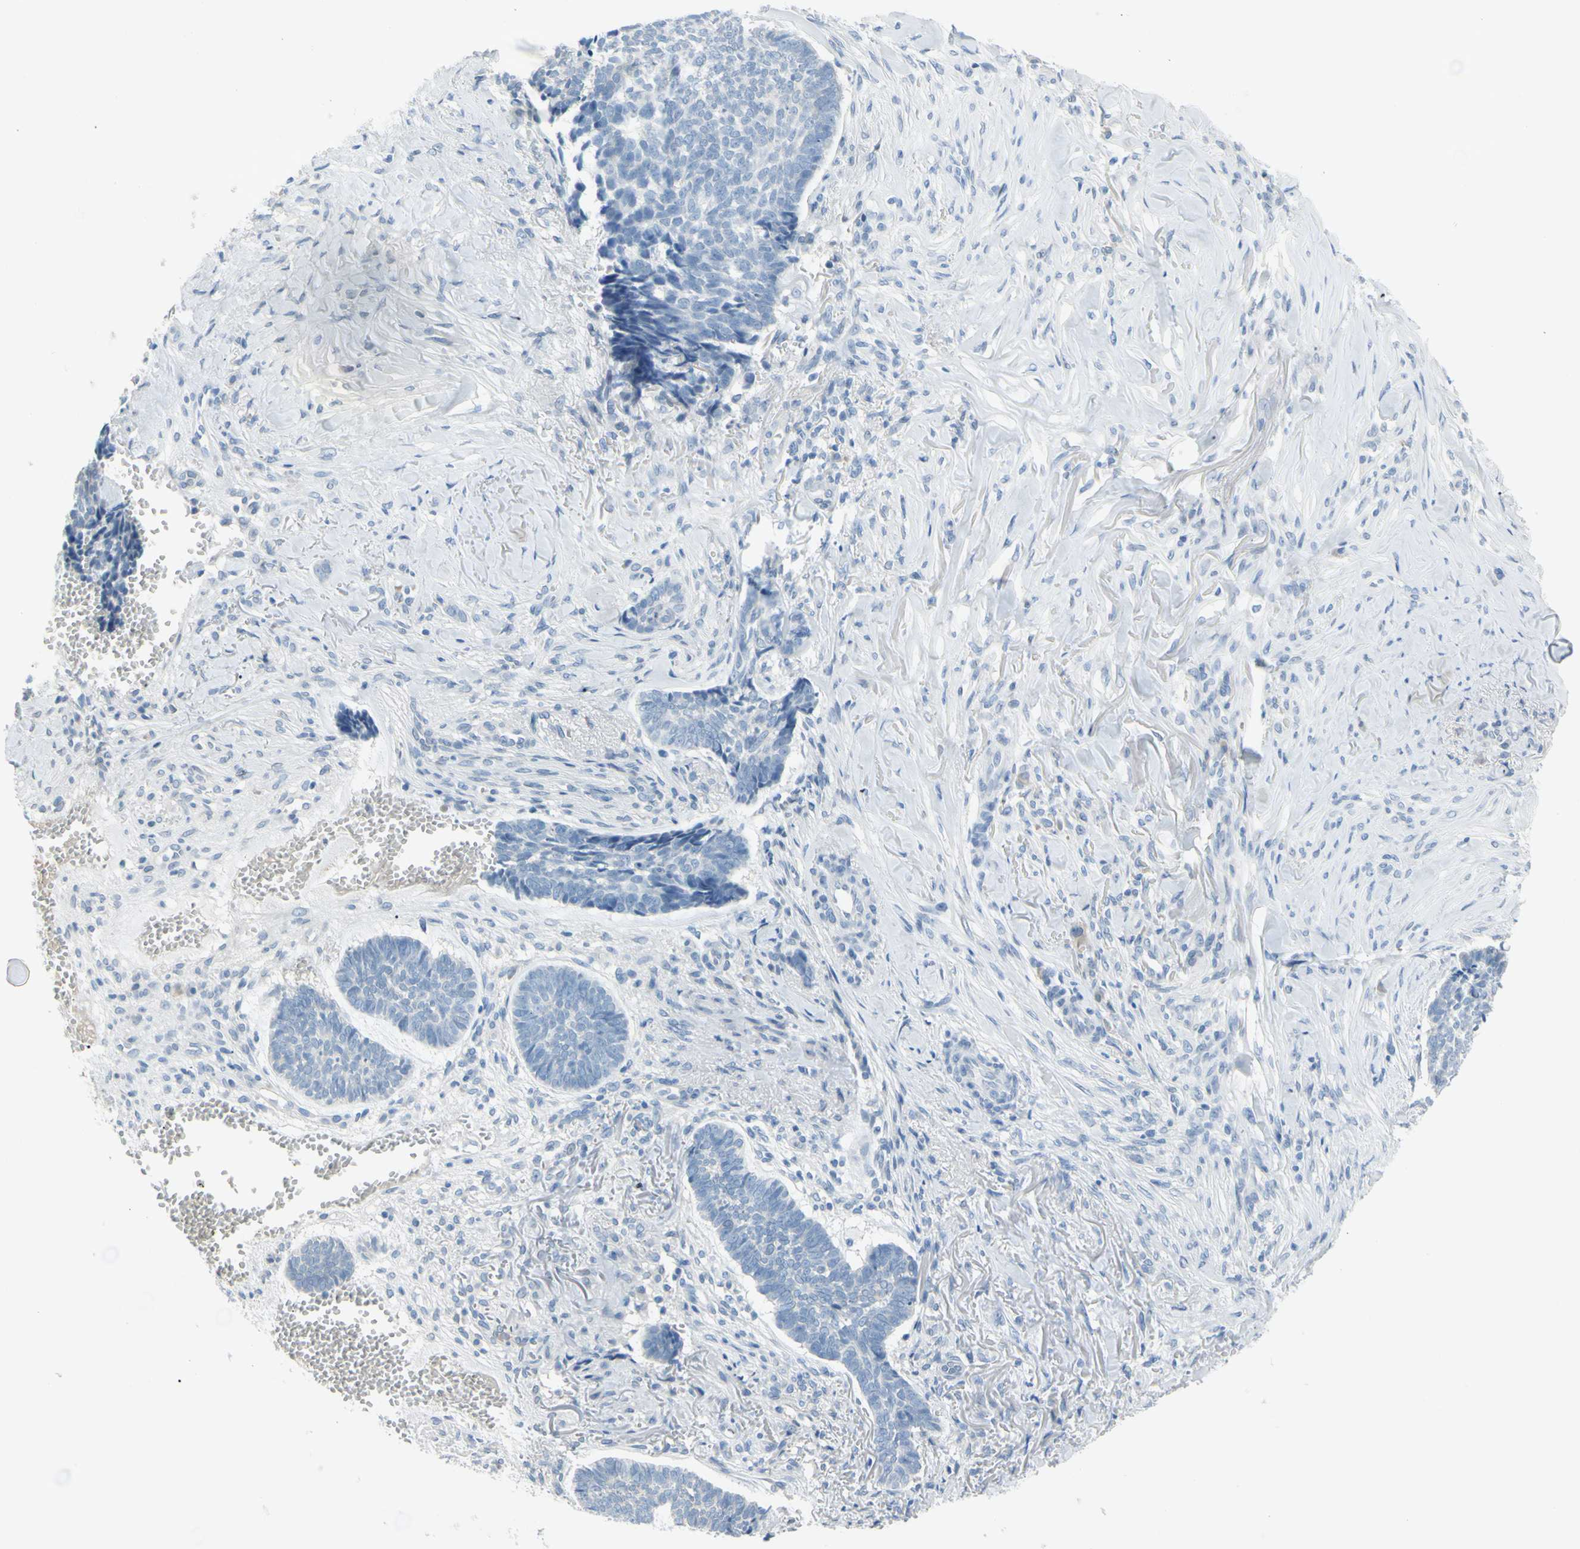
{"staining": {"intensity": "negative", "quantity": "none", "location": "none"}, "tissue": "skin cancer", "cell_type": "Tumor cells", "image_type": "cancer", "snomed": [{"axis": "morphology", "description": "Basal cell carcinoma"}, {"axis": "topography", "description": "Skin"}], "caption": "A histopathology image of human basal cell carcinoma (skin) is negative for staining in tumor cells.", "gene": "DCT", "patient": {"sex": "male", "age": 84}}